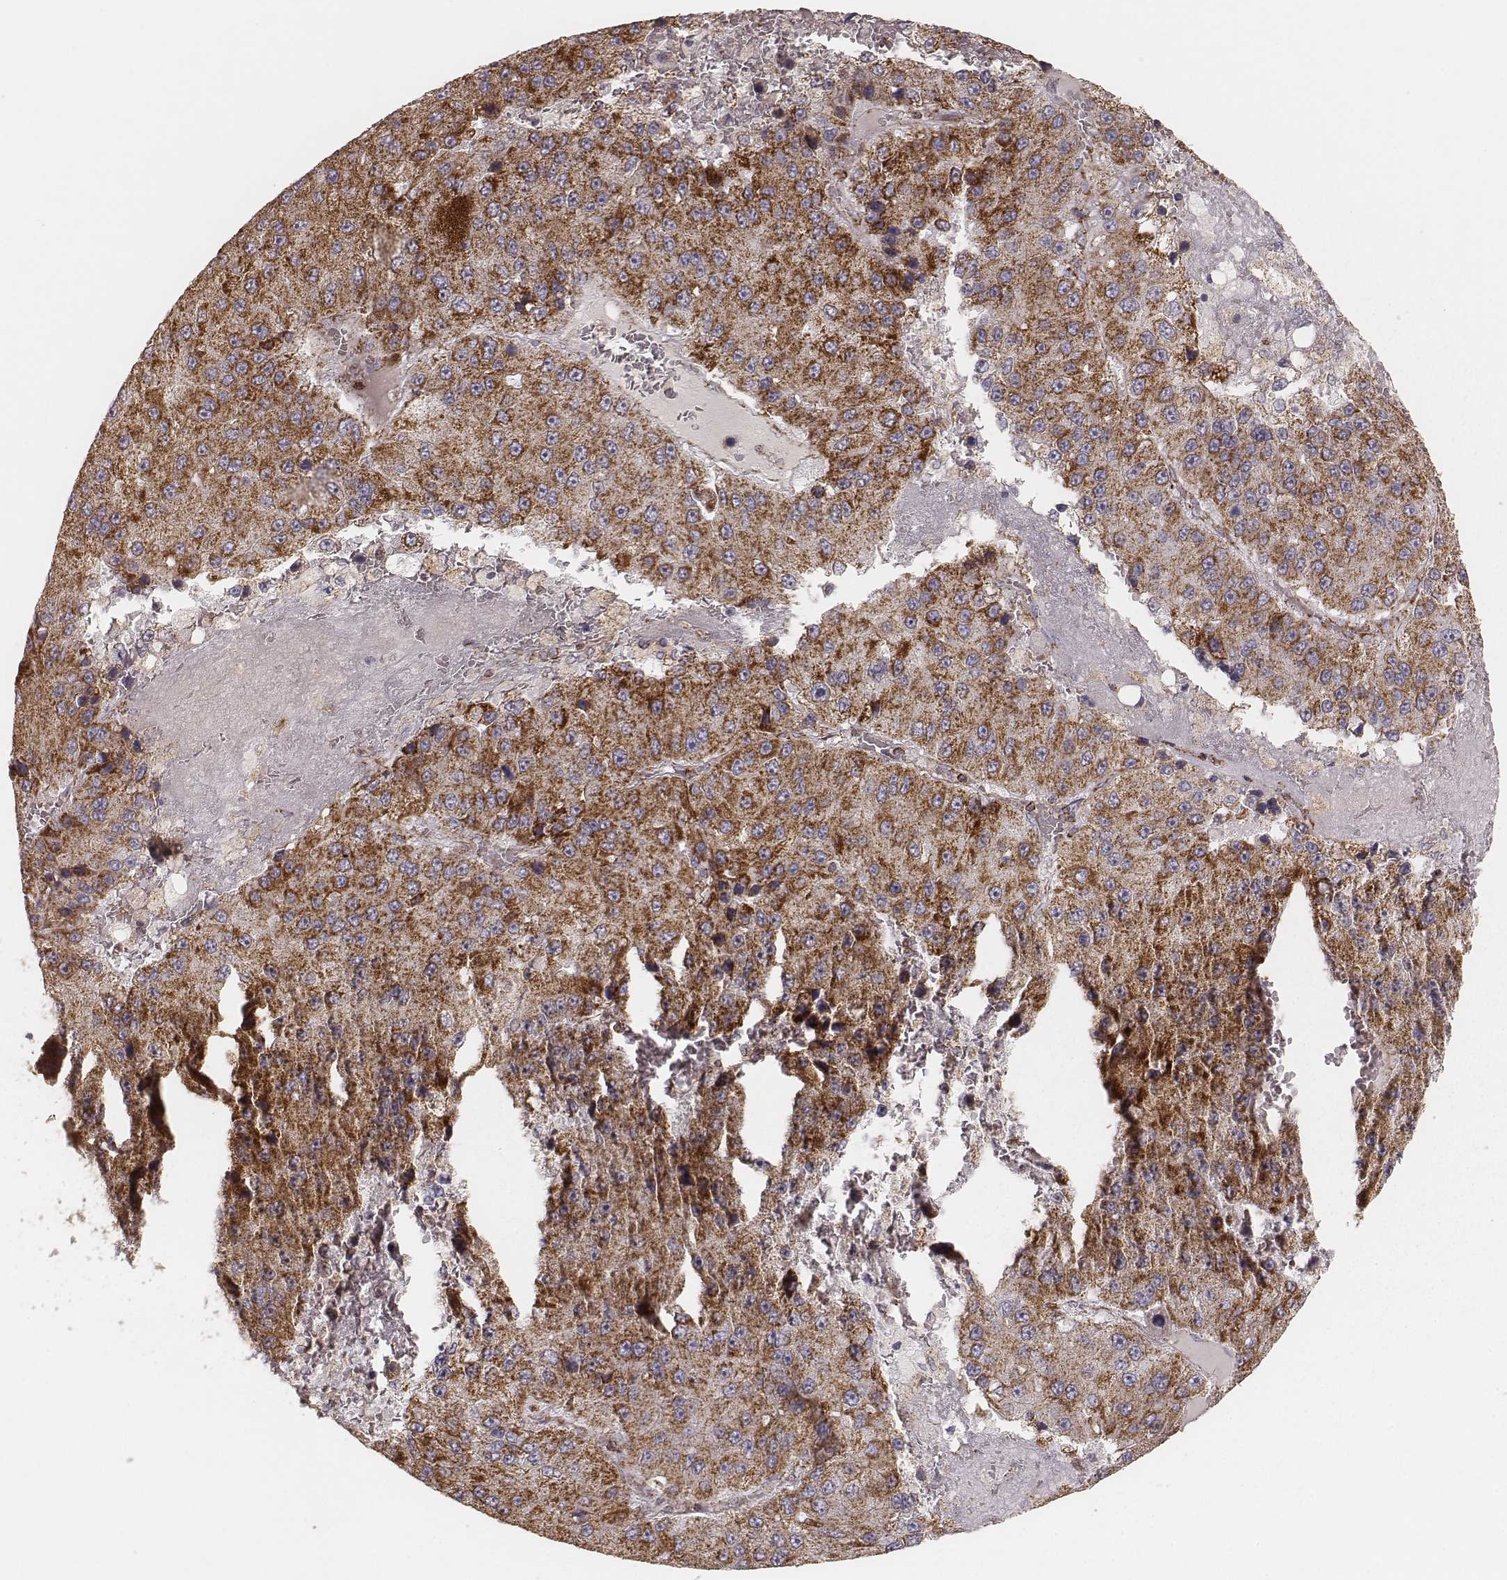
{"staining": {"intensity": "strong", "quantity": ">75%", "location": "cytoplasmic/membranous"}, "tissue": "liver cancer", "cell_type": "Tumor cells", "image_type": "cancer", "snomed": [{"axis": "morphology", "description": "Carcinoma, Hepatocellular, NOS"}, {"axis": "topography", "description": "Liver"}], "caption": "IHC staining of liver cancer (hepatocellular carcinoma), which demonstrates high levels of strong cytoplasmic/membranous staining in approximately >75% of tumor cells indicating strong cytoplasmic/membranous protein positivity. The staining was performed using DAB (3,3'-diaminobenzidine) (brown) for protein detection and nuclei were counterstained in hematoxylin (blue).", "gene": "CS", "patient": {"sex": "female", "age": 73}}